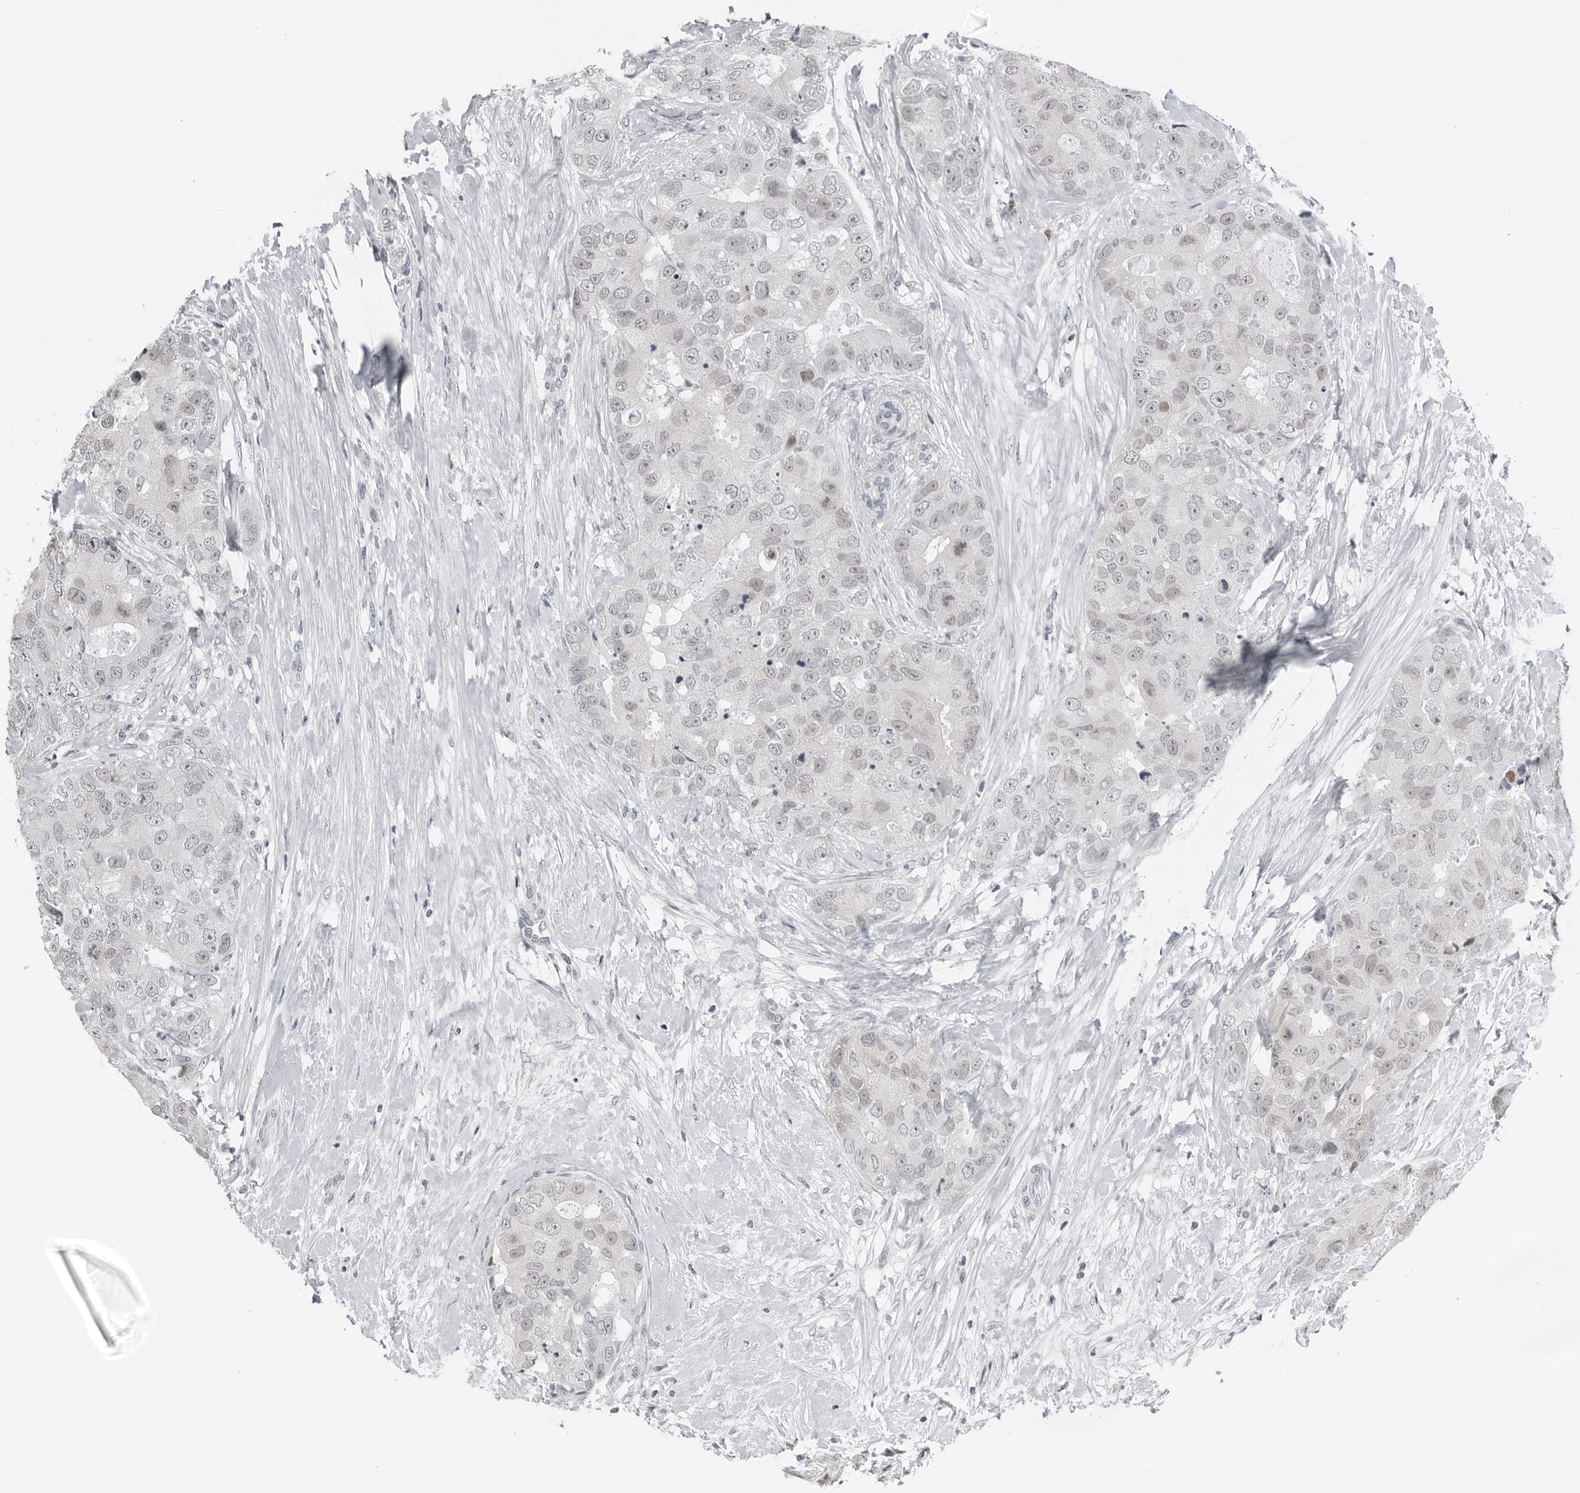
{"staining": {"intensity": "negative", "quantity": "none", "location": "none"}, "tissue": "breast cancer", "cell_type": "Tumor cells", "image_type": "cancer", "snomed": [{"axis": "morphology", "description": "Duct carcinoma"}, {"axis": "topography", "description": "Breast"}], "caption": "The photomicrograph shows no staining of tumor cells in breast infiltrating ductal carcinoma. (DAB immunohistochemistry (IHC) with hematoxylin counter stain).", "gene": "PPP1R42", "patient": {"sex": "female", "age": 62}}